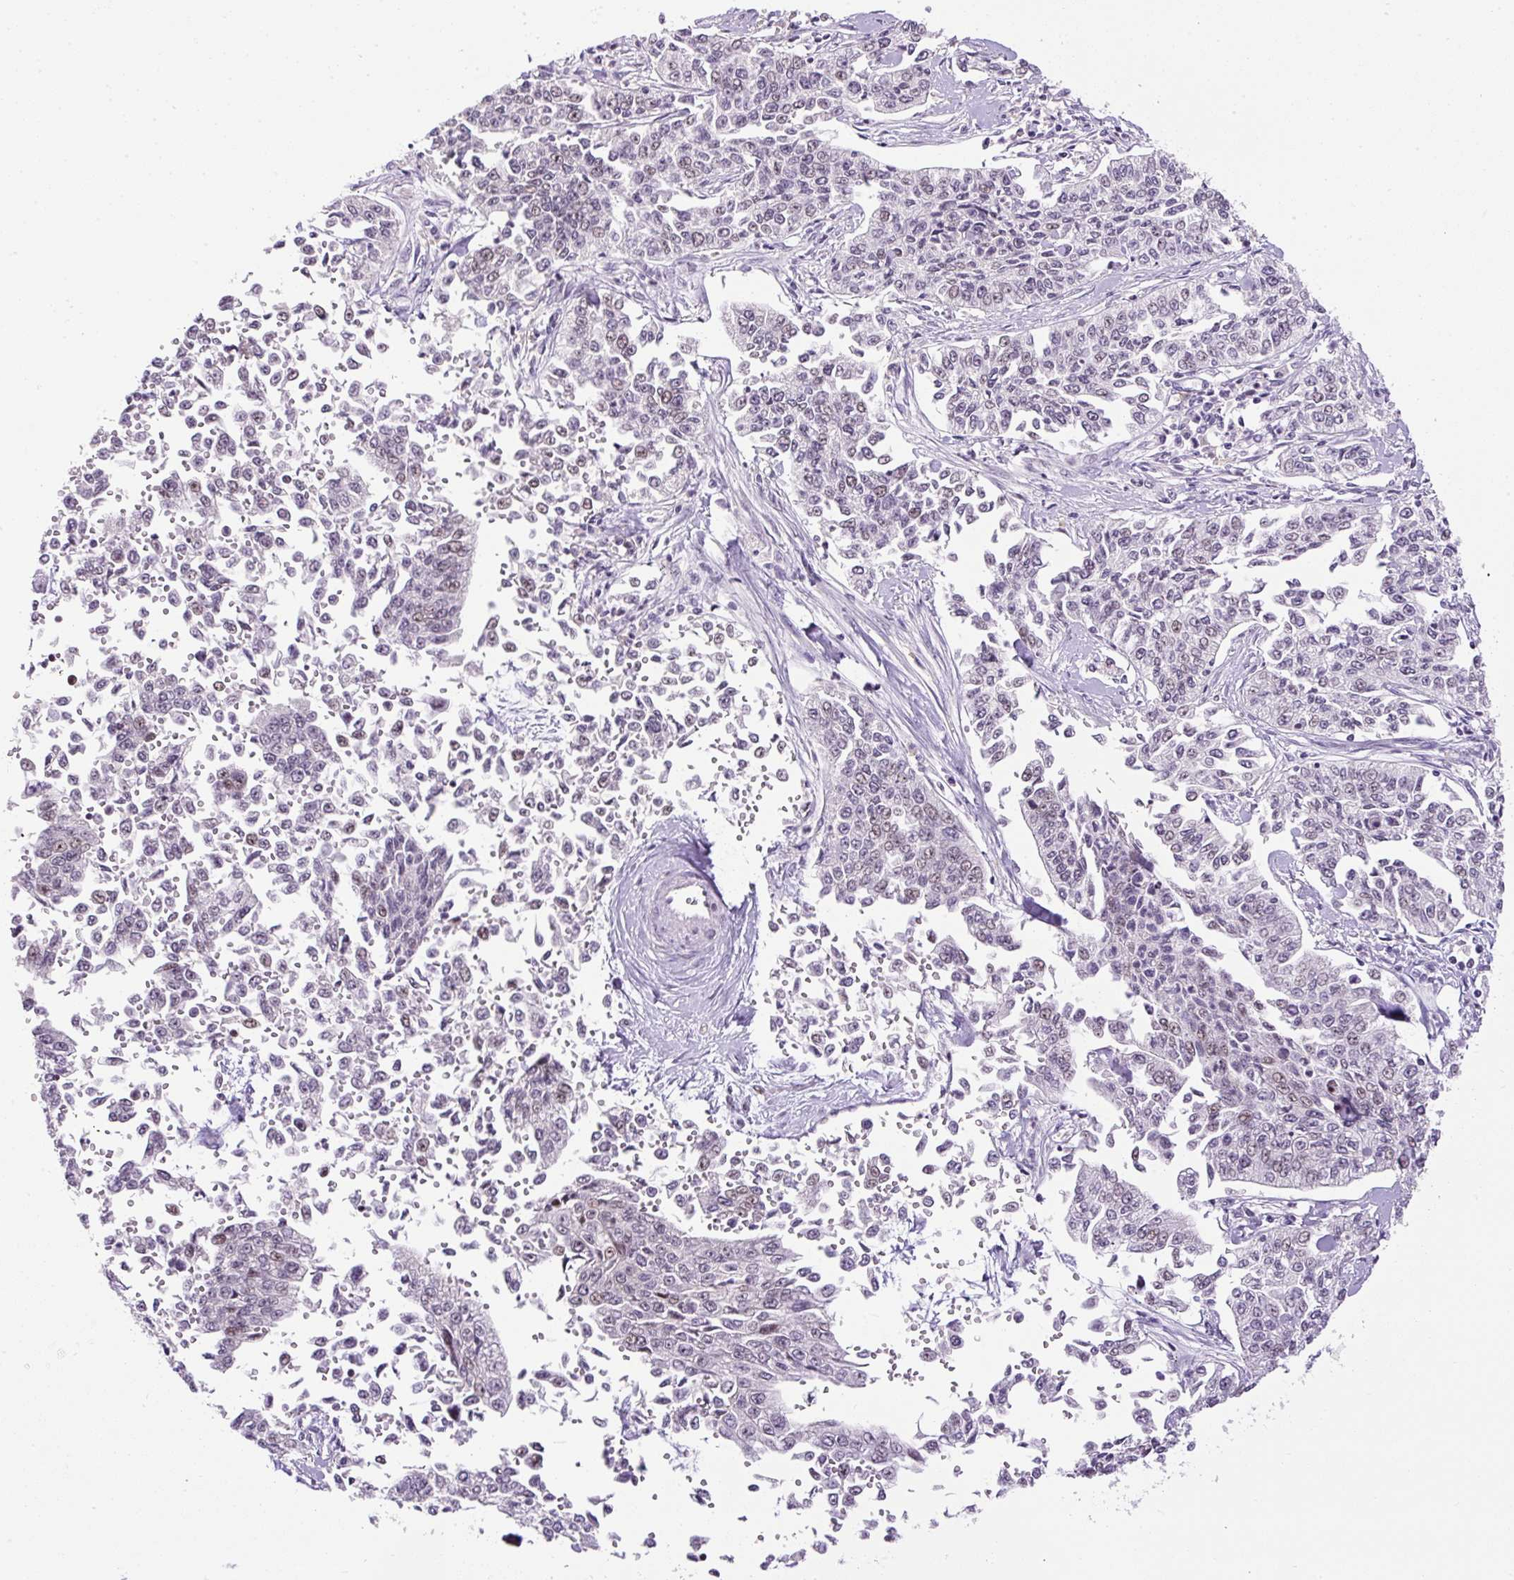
{"staining": {"intensity": "moderate", "quantity": "25%-75%", "location": "nuclear"}, "tissue": "cervical cancer", "cell_type": "Tumor cells", "image_type": "cancer", "snomed": [{"axis": "morphology", "description": "Squamous cell carcinoma, NOS"}, {"axis": "topography", "description": "Cervix"}], "caption": "IHC of human squamous cell carcinoma (cervical) demonstrates medium levels of moderate nuclear staining in about 25%-75% of tumor cells. The staining was performed using DAB, with brown indicating positive protein expression. Nuclei are stained blue with hematoxylin.", "gene": "ARHGEF18", "patient": {"sex": "female", "age": 35}}